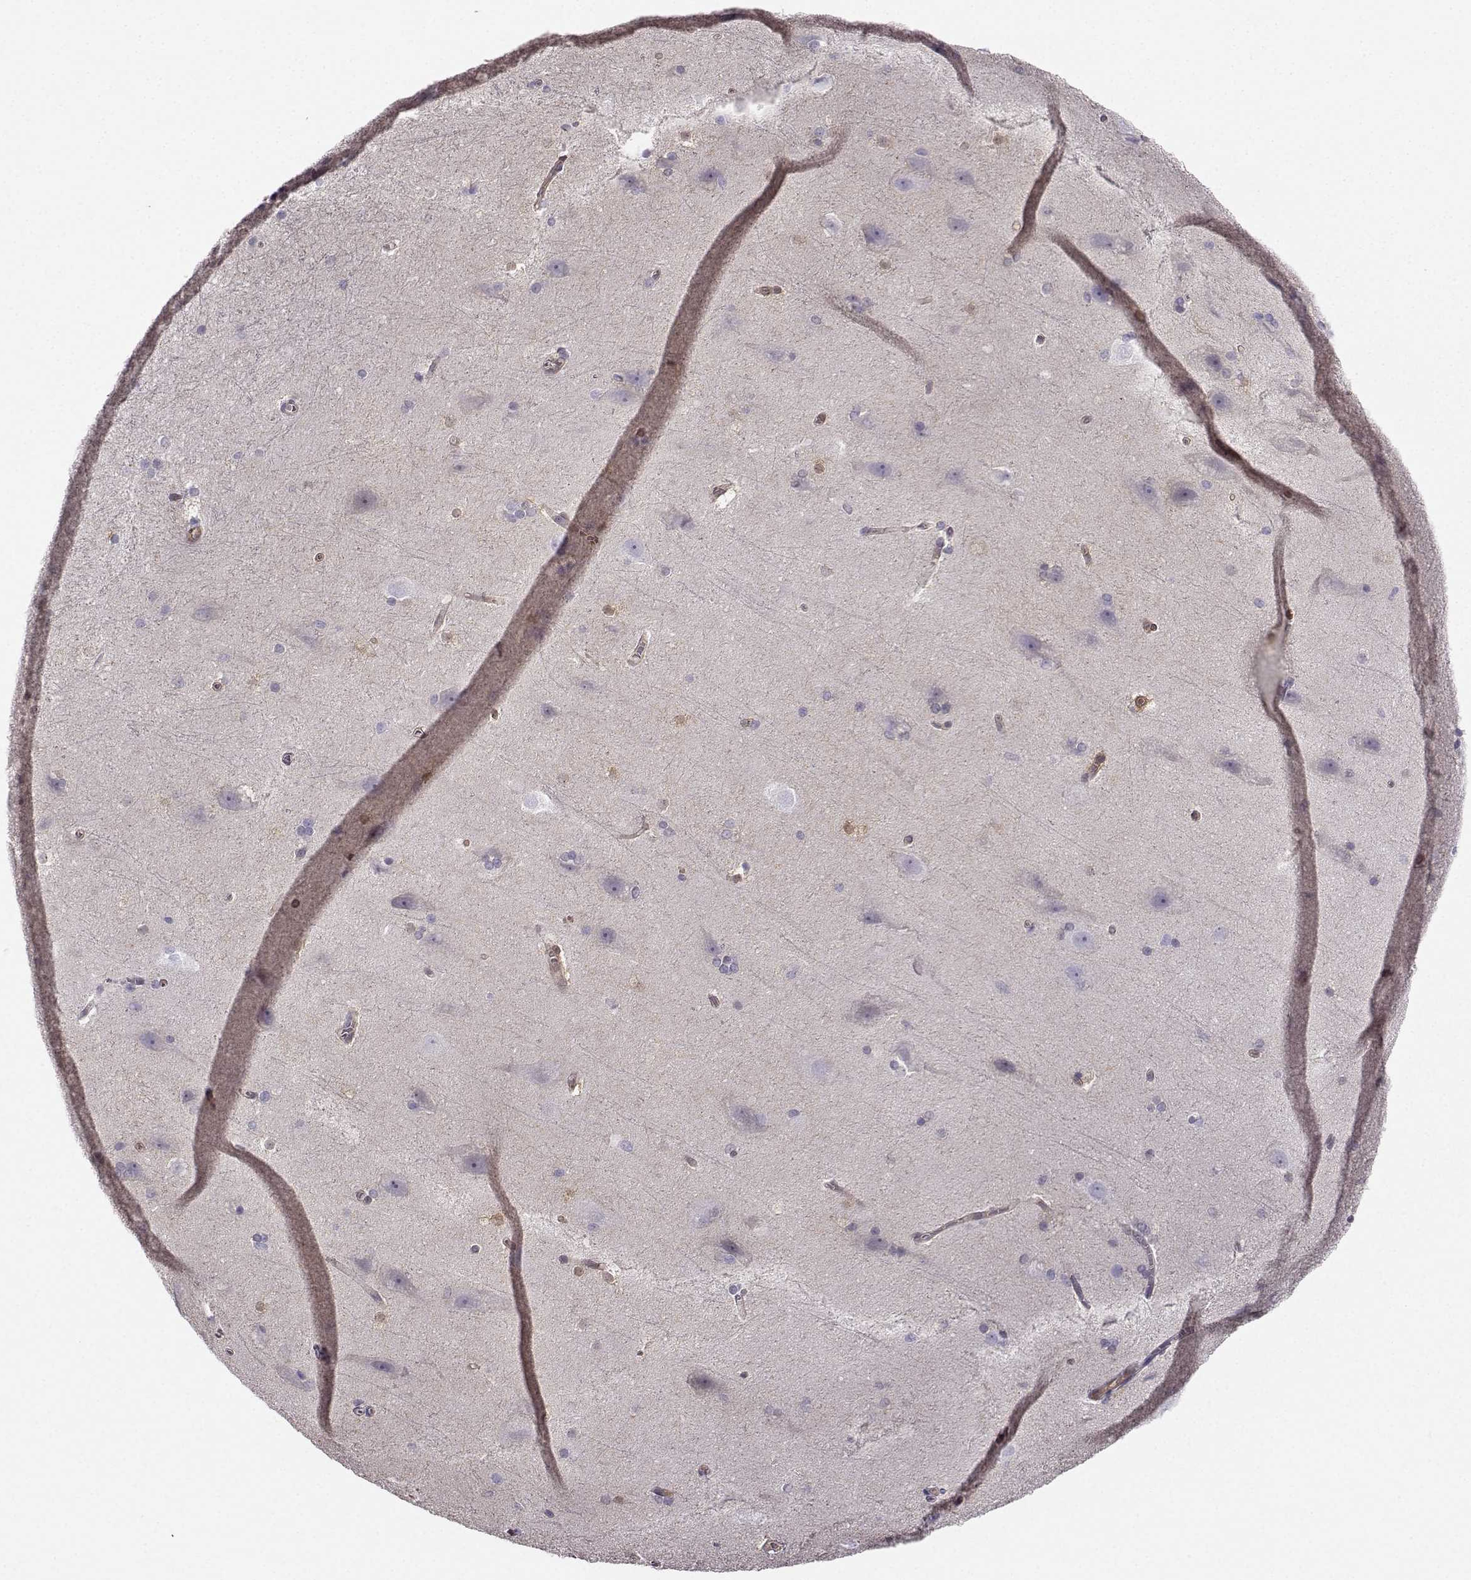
{"staining": {"intensity": "moderate", "quantity": "<25%", "location": "cytoplasmic/membranous"}, "tissue": "hippocampus", "cell_type": "Glial cells", "image_type": "normal", "snomed": [{"axis": "morphology", "description": "Normal tissue, NOS"}, {"axis": "topography", "description": "Cerebral cortex"}, {"axis": "topography", "description": "Hippocampus"}], "caption": "This histopathology image shows immunohistochemistry staining of benign human hippocampus, with low moderate cytoplasmic/membranous expression in about <25% of glial cells.", "gene": "NQO1", "patient": {"sex": "female", "age": 19}}